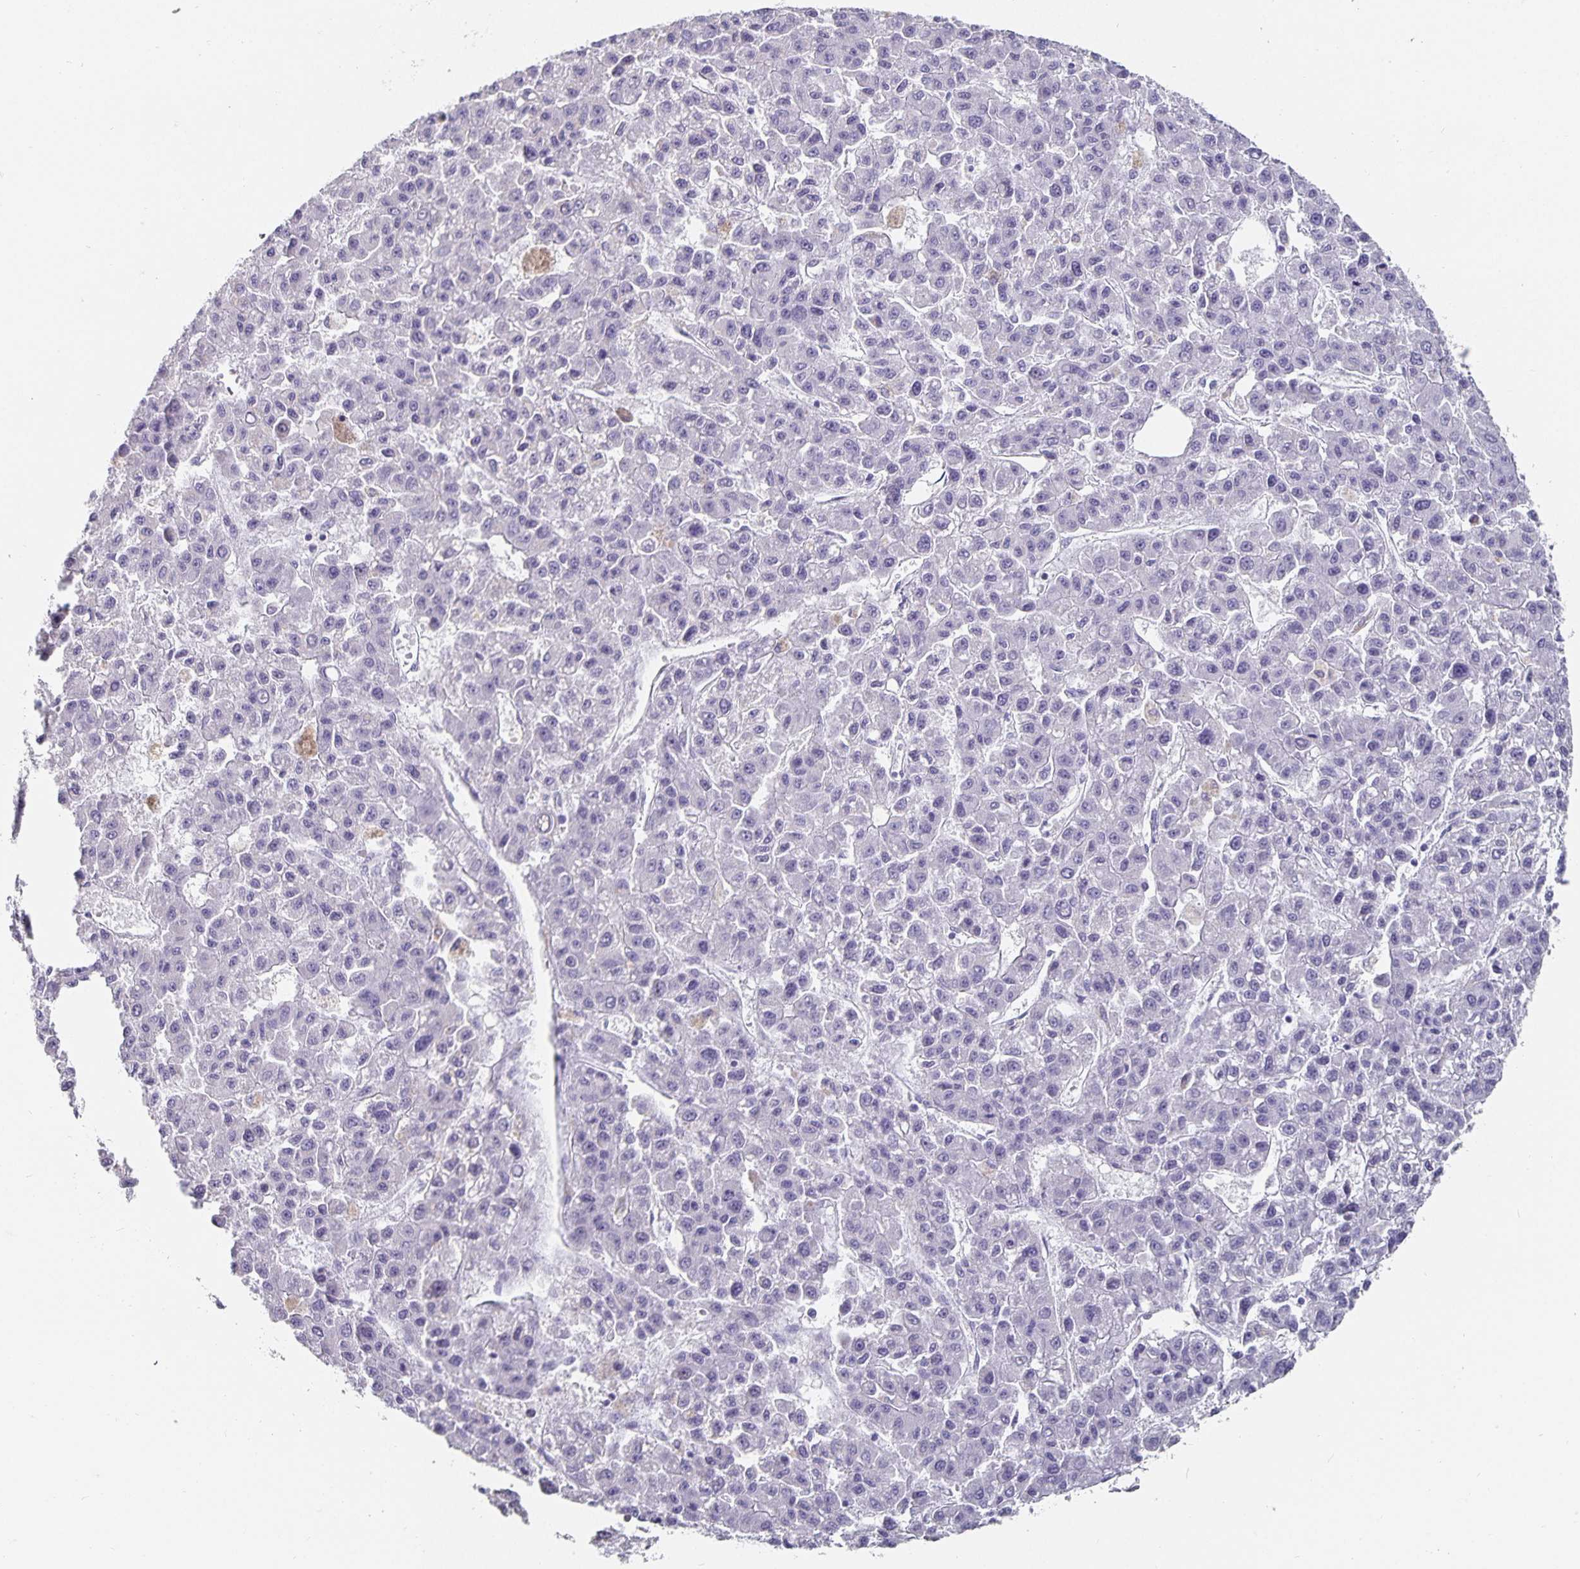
{"staining": {"intensity": "negative", "quantity": "none", "location": "none"}, "tissue": "liver cancer", "cell_type": "Tumor cells", "image_type": "cancer", "snomed": [{"axis": "morphology", "description": "Carcinoma, Hepatocellular, NOS"}, {"axis": "topography", "description": "Liver"}], "caption": "Tumor cells show no significant expression in liver cancer (hepatocellular carcinoma).", "gene": "CHGA", "patient": {"sex": "male", "age": 70}}